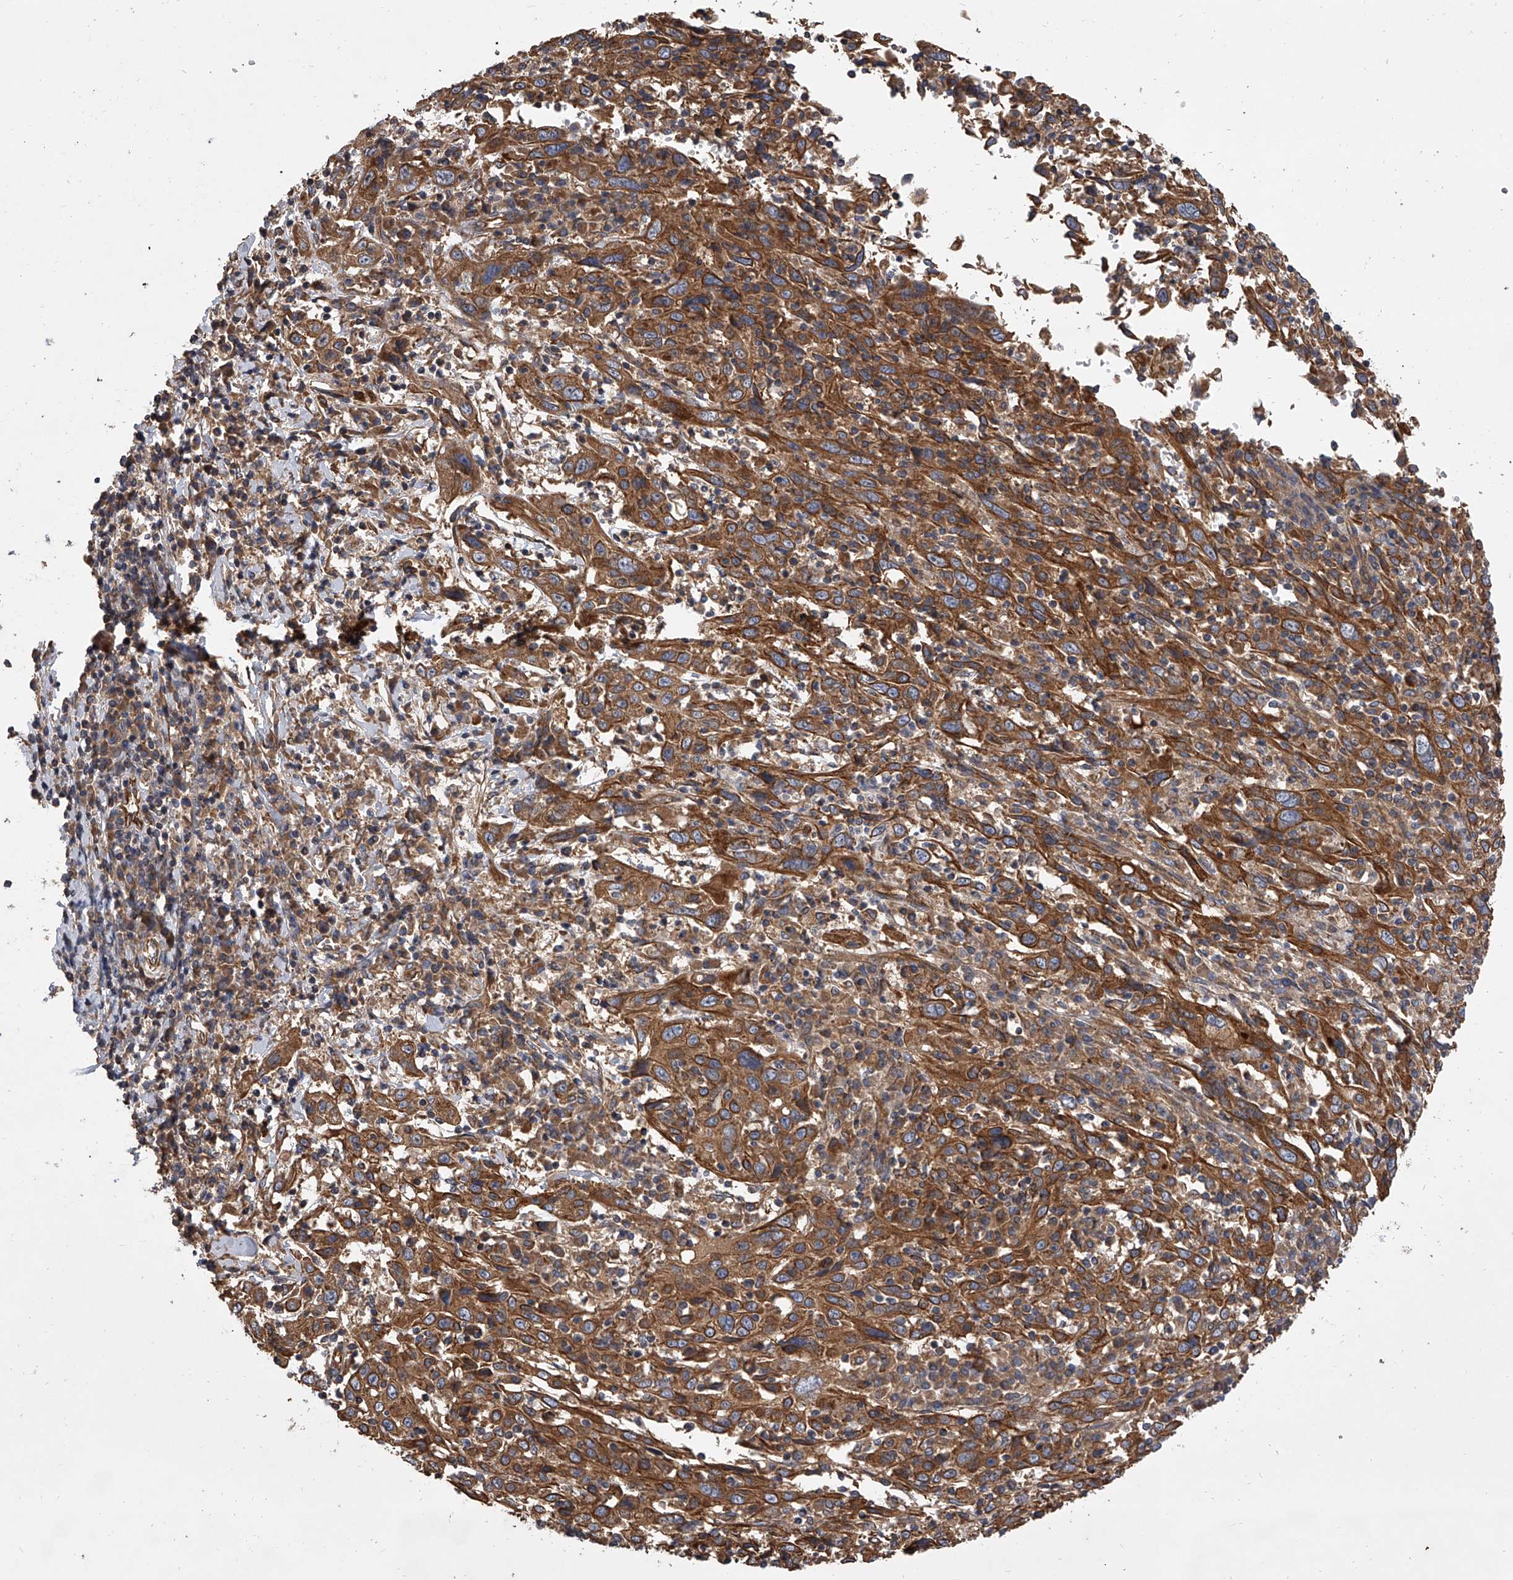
{"staining": {"intensity": "moderate", "quantity": ">75%", "location": "cytoplasmic/membranous"}, "tissue": "cervical cancer", "cell_type": "Tumor cells", "image_type": "cancer", "snomed": [{"axis": "morphology", "description": "Squamous cell carcinoma, NOS"}, {"axis": "topography", "description": "Cervix"}], "caption": "Squamous cell carcinoma (cervical) tissue demonstrates moderate cytoplasmic/membranous expression in approximately >75% of tumor cells", "gene": "EXOC4", "patient": {"sex": "female", "age": 46}}